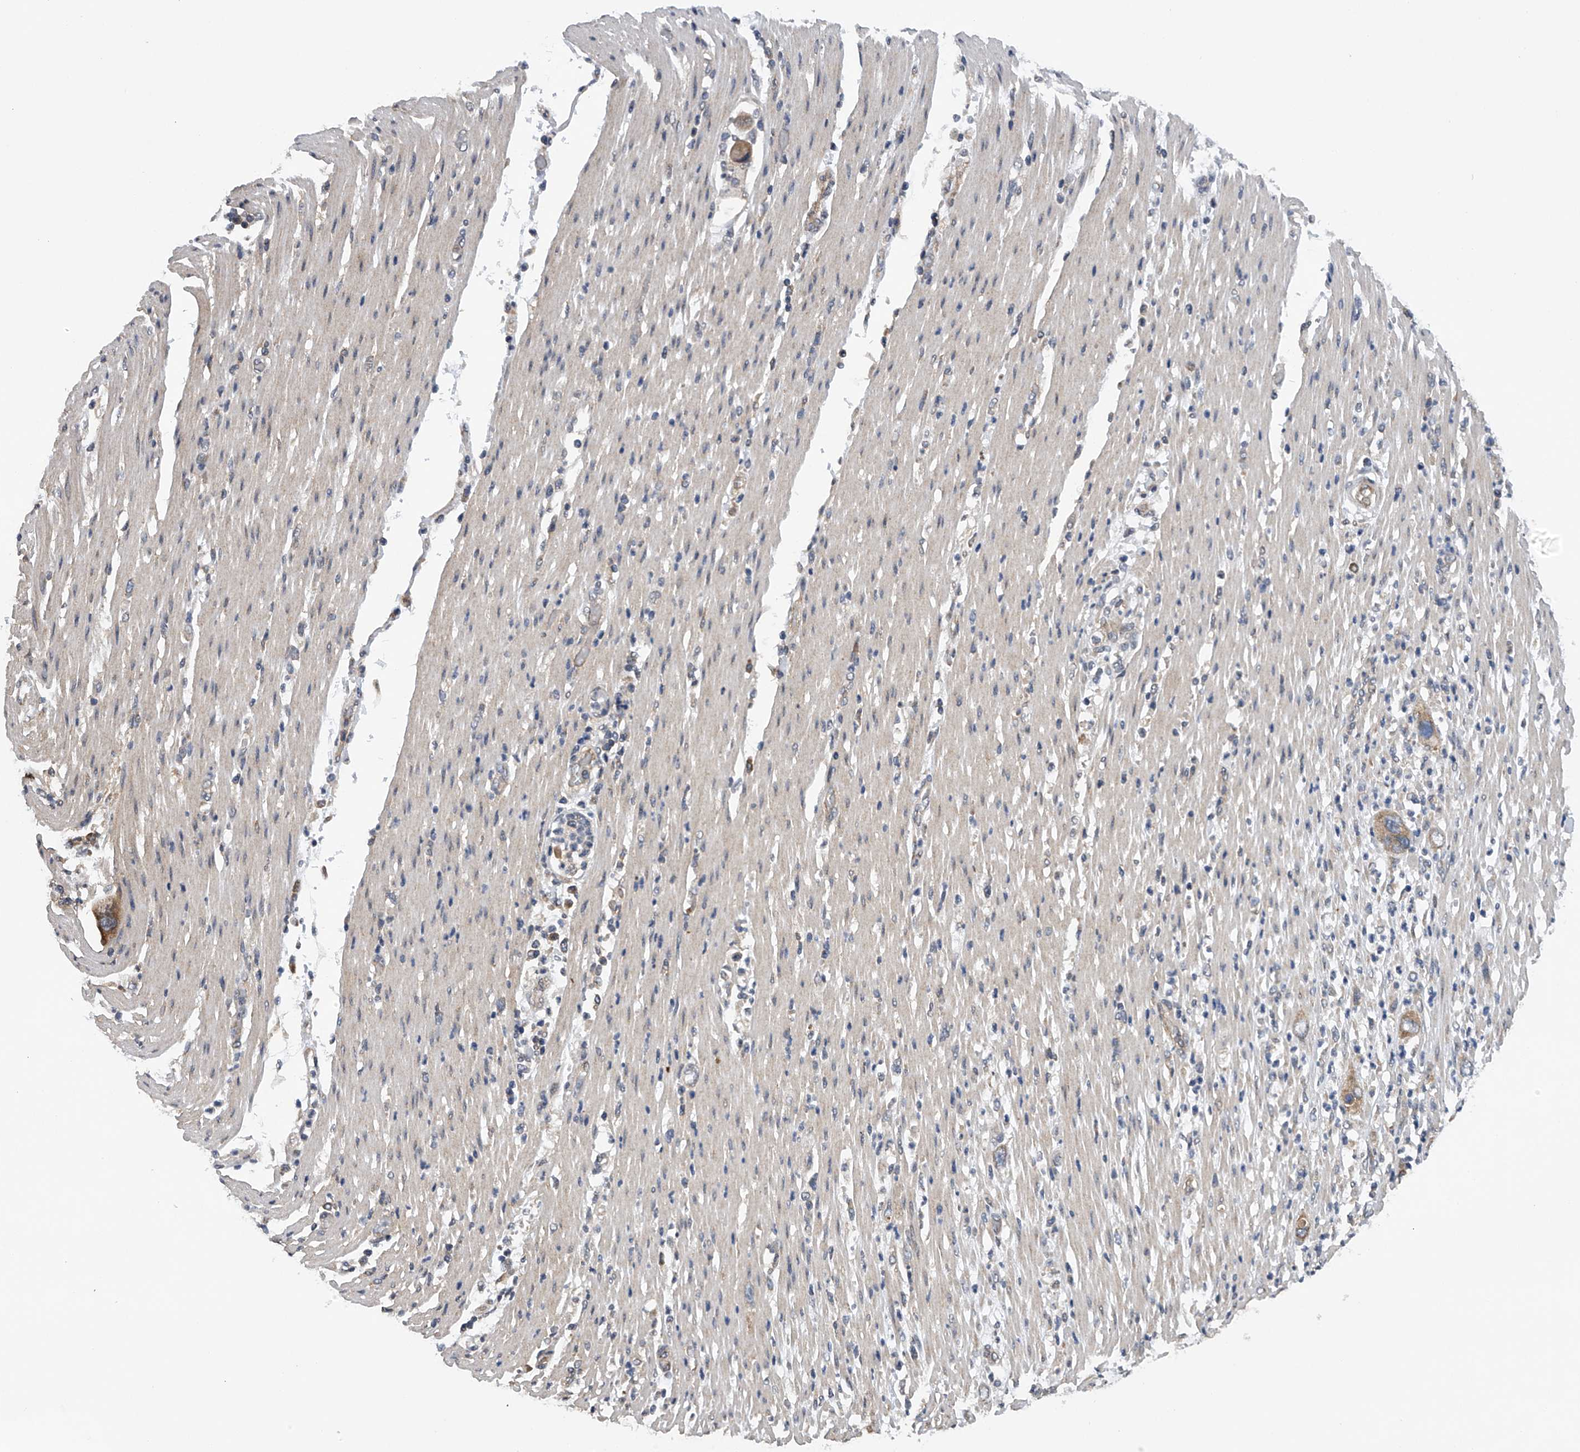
{"staining": {"intensity": "moderate", "quantity": ">75%", "location": "cytoplasmic/membranous"}, "tissue": "pancreatic cancer", "cell_type": "Tumor cells", "image_type": "cancer", "snomed": [{"axis": "morphology", "description": "Adenocarcinoma, NOS"}, {"axis": "topography", "description": "Pancreas"}], "caption": "A medium amount of moderate cytoplasmic/membranous positivity is appreciated in about >75% of tumor cells in pancreatic cancer (adenocarcinoma) tissue.", "gene": "RNF5", "patient": {"sex": "female", "age": 71}}